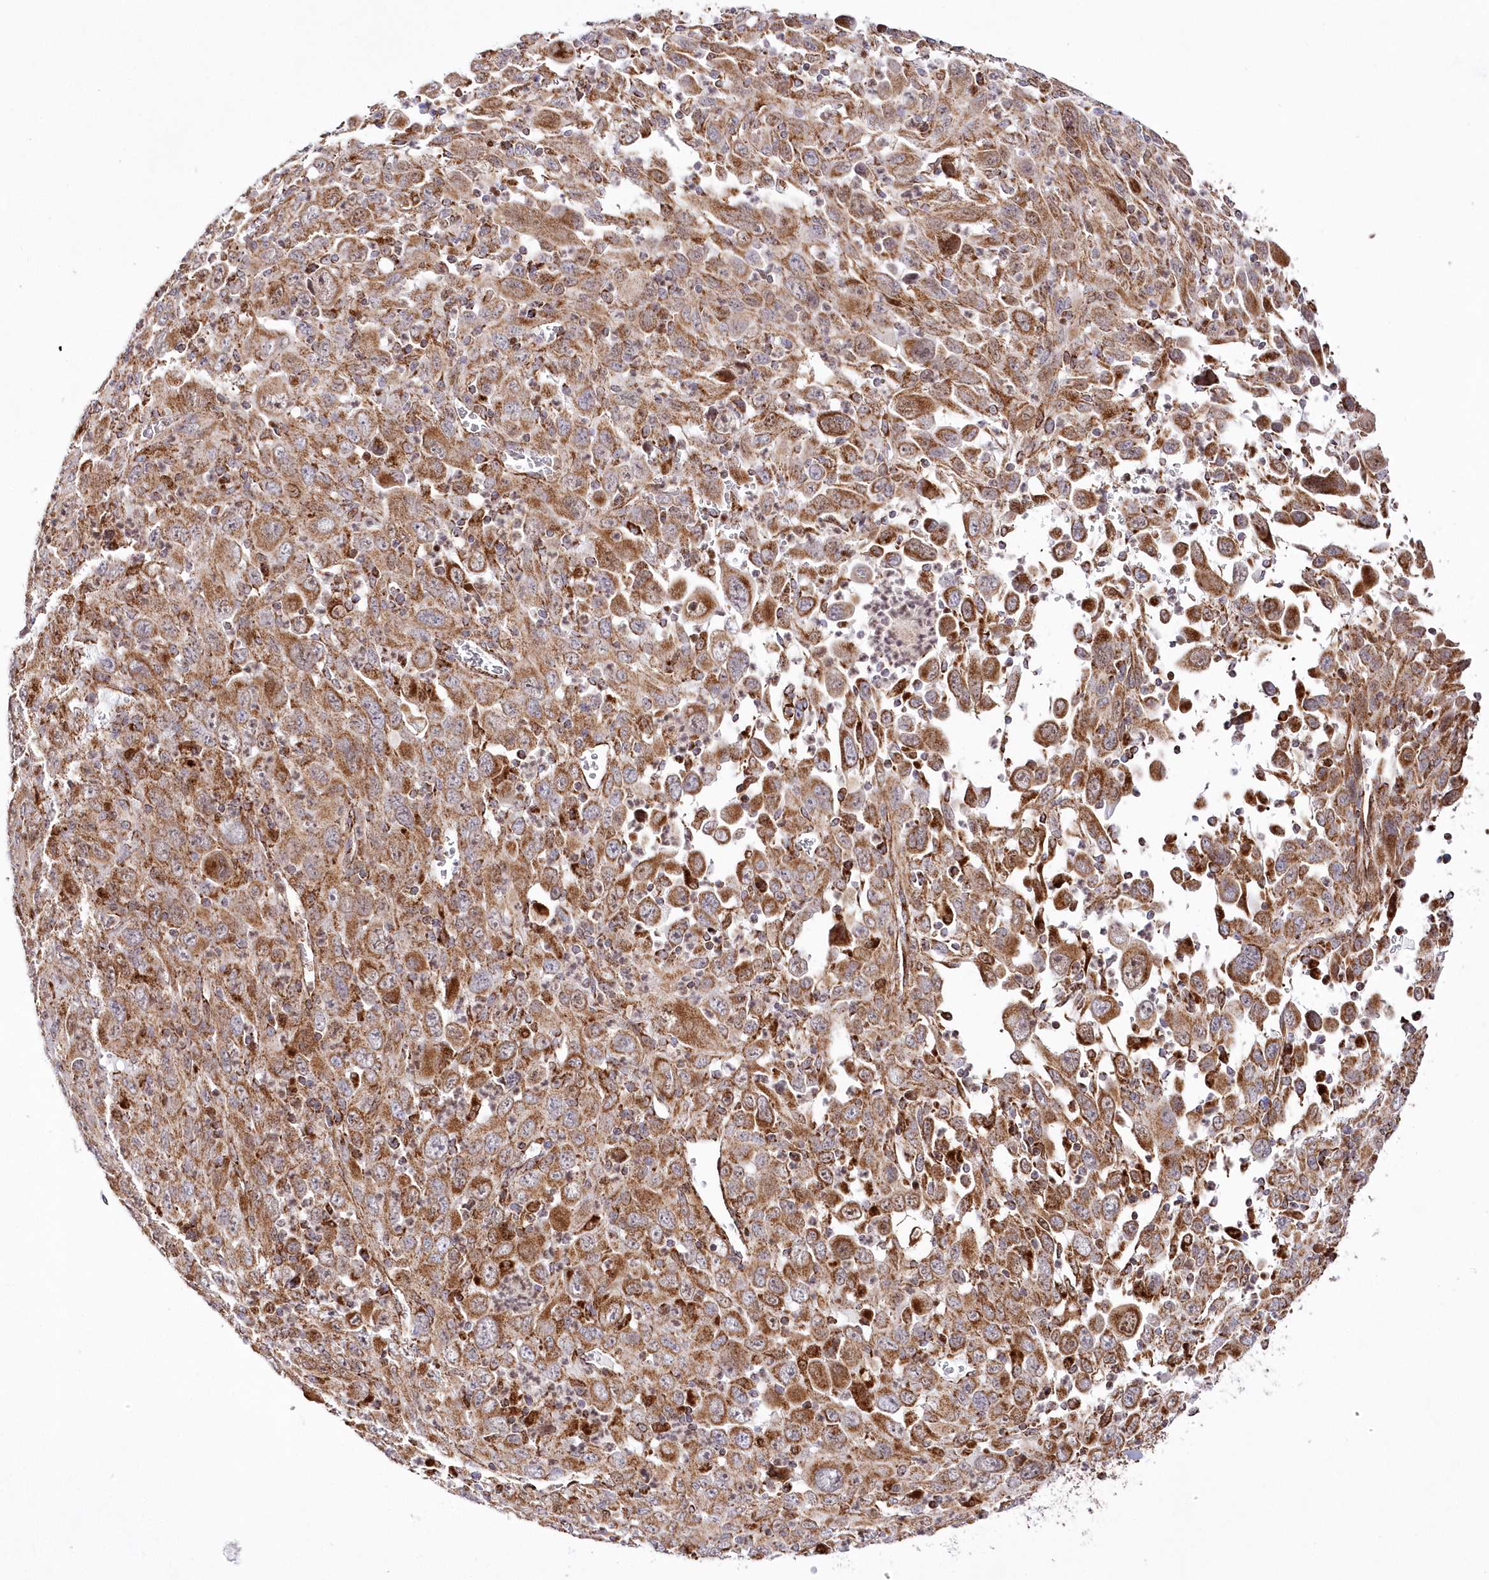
{"staining": {"intensity": "moderate", "quantity": ">75%", "location": "cytoplasmic/membranous"}, "tissue": "melanoma", "cell_type": "Tumor cells", "image_type": "cancer", "snomed": [{"axis": "morphology", "description": "Malignant melanoma, Metastatic site"}, {"axis": "topography", "description": "Skin"}], "caption": "Approximately >75% of tumor cells in malignant melanoma (metastatic site) demonstrate moderate cytoplasmic/membranous protein expression as visualized by brown immunohistochemical staining.", "gene": "HADHB", "patient": {"sex": "female", "age": 56}}